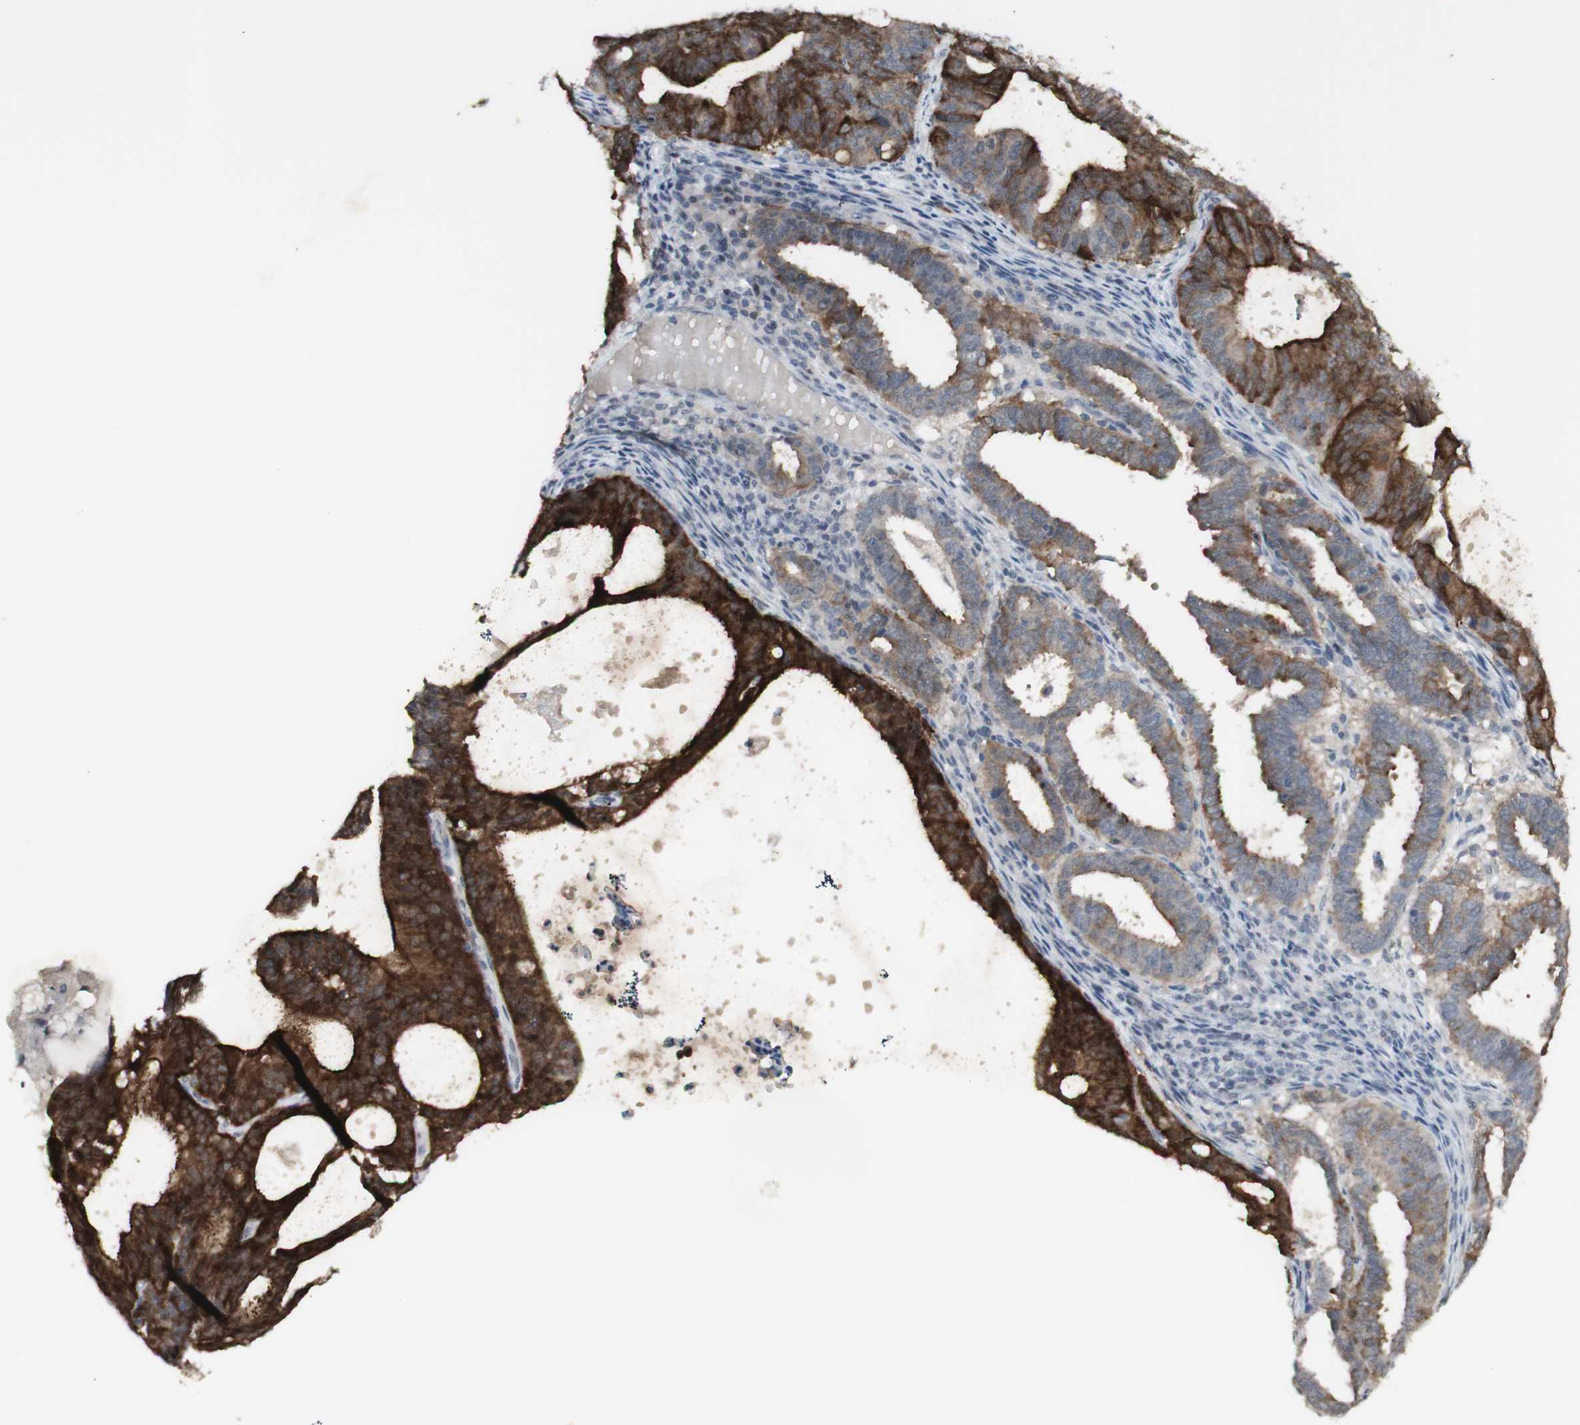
{"staining": {"intensity": "strong", "quantity": ">75%", "location": "cytoplasmic/membranous"}, "tissue": "endometrial cancer", "cell_type": "Tumor cells", "image_type": "cancer", "snomed": [{"axis": "morphology", "description": "Adenocarcinoma, NOS"}, {"axis": "topography", "description": "Uterus"}], "caption": "Immunohistochemistry (DAB (3,3'-diaminobenzidine)) staining of human endometrial cancer reveals strong cytoplasmic/membranous protein staining in about >75% of tumor cells. The staining was performed using DAB, with brown indicating positive protein expression. Nuclei are stained blue with hematoxylin.", "gene": "C1orf116", "patient": {"sex": "female", "age": 83}}